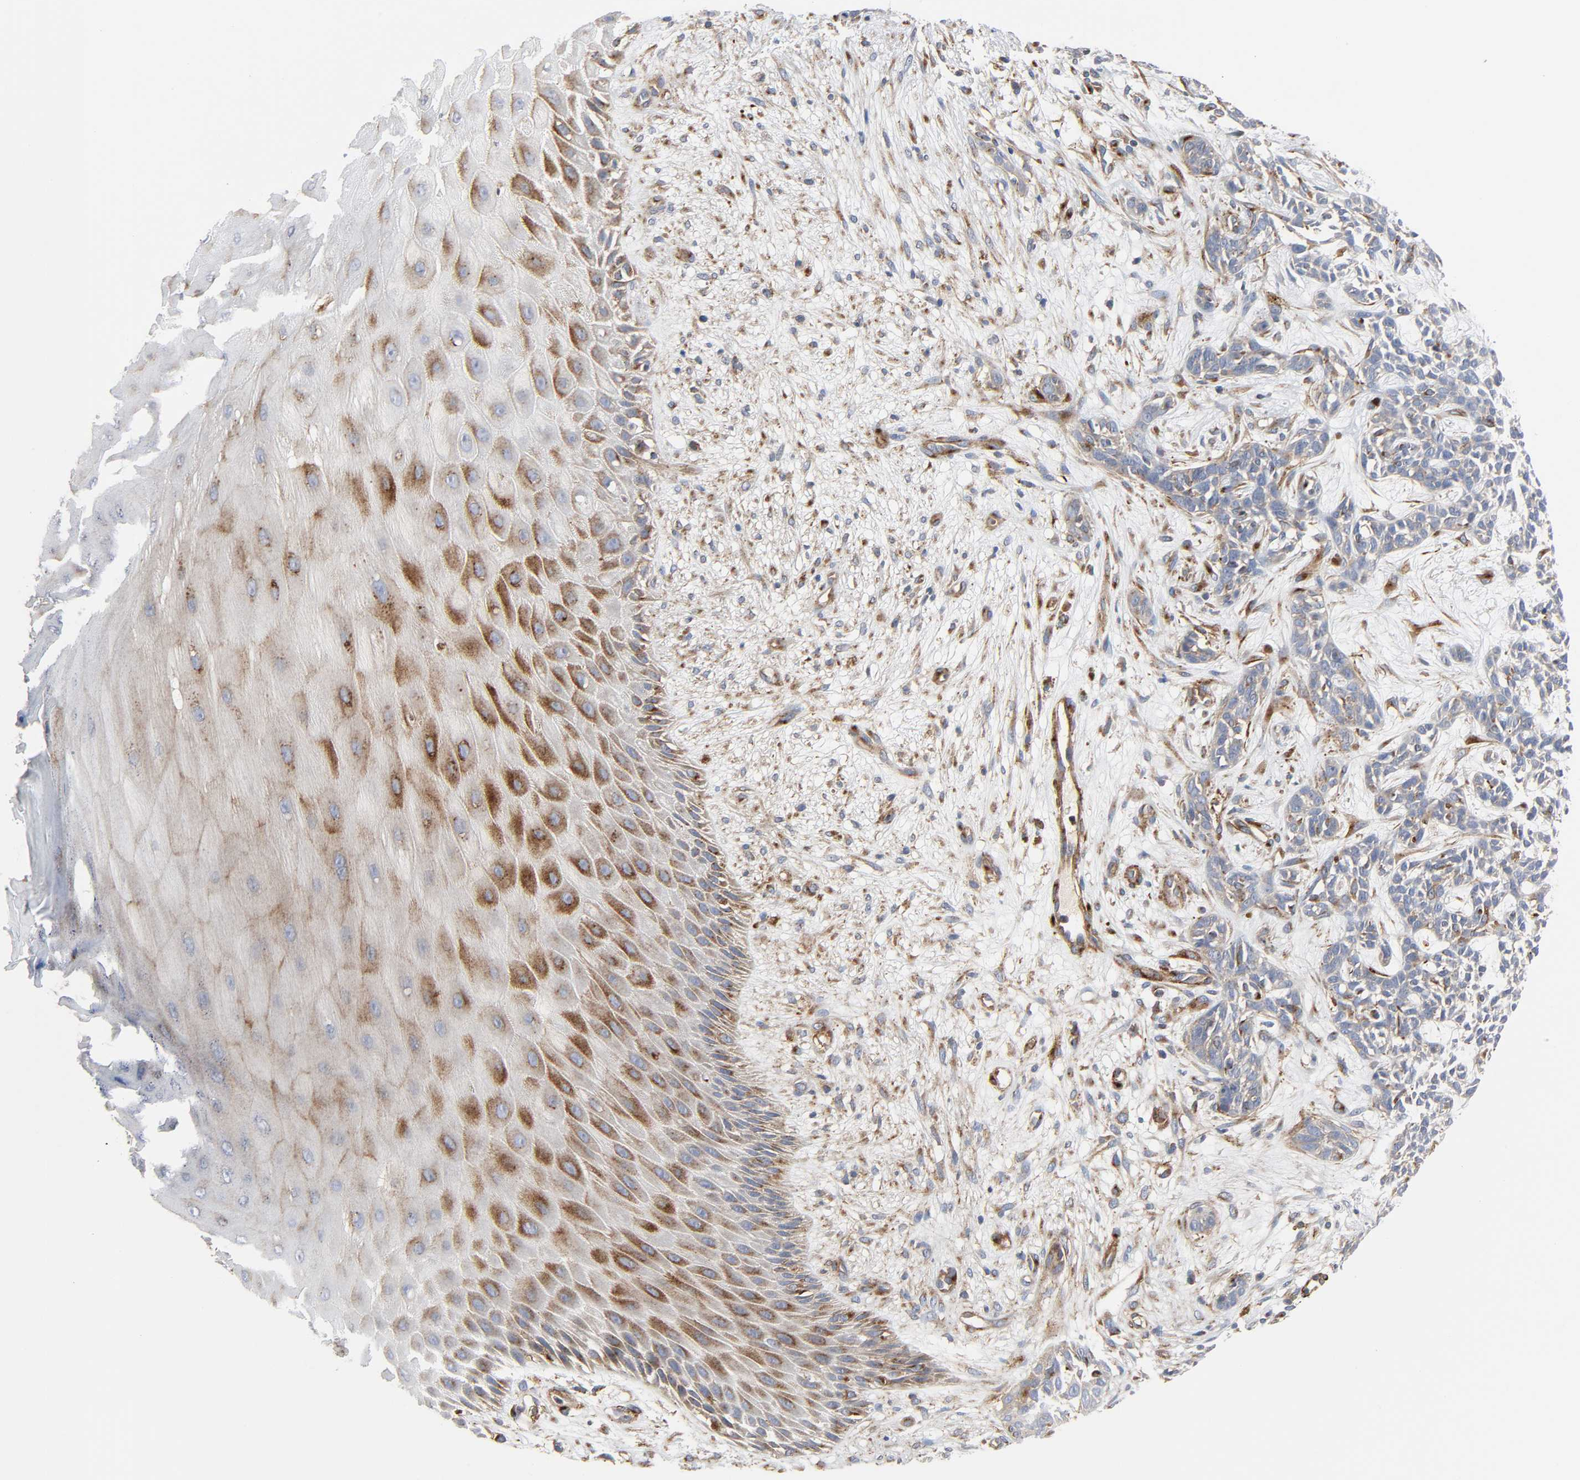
{"staining": {"intensity": "negative", "quantity": "none", "location": "none"}, "tissue": "skin cancer", "cell_type": "Tumor cells", "image_type": "cancer", "snomed": [{"axis": "morphology", "description": "Basal cell carcinoma"}, {"axis": "topography", "description": "Skin"}], "caption": "DAB immunohistochemical staining of basal cell carcinoma (skin) reveals no significant staining in tumor cells.", "gene": "ARHGAP1", "patient": {"sex": "female", "age": 84}}